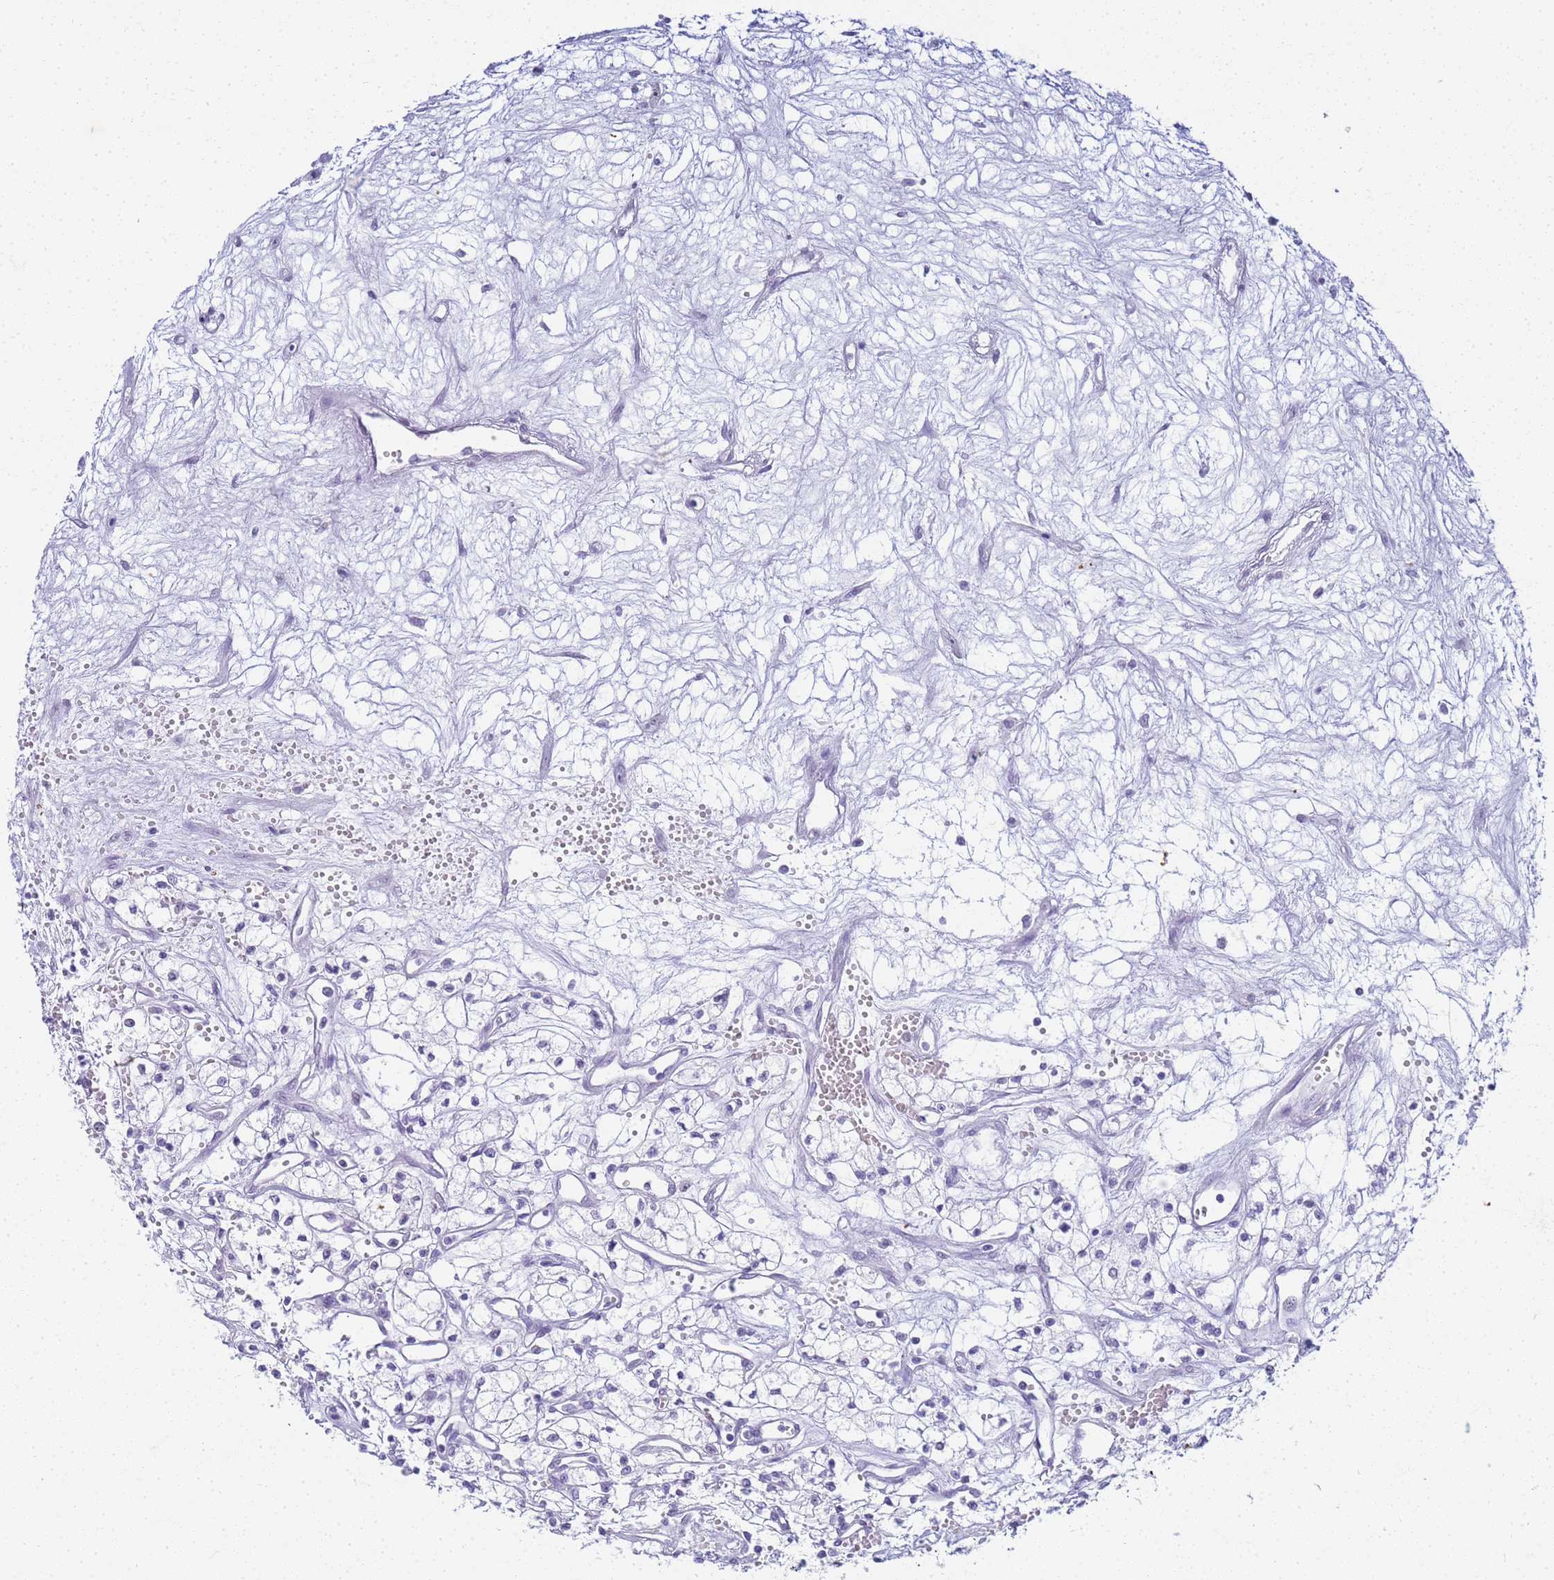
{"staining": {"intensity": "negative", "quantity": "none", "location": "none"}, "tissue": "renal cancer", "cell_type": "Tumor cells", "image_type": "cancer", "snomed": [{"axis": "morphology", "description": "Adenocarcinoma, NOS"}, {"axis": "topography", "description": "Kidney"}], "caption": "DAB immunohistochemical staining of renal cancer shows no significant expression in tumor cells. (Brightfield microscopy of DAB immunohistochemistry (IHC) at high magnification).", "gene": "SLC7A9", "patient": {"sex": "male", "age": 59}}